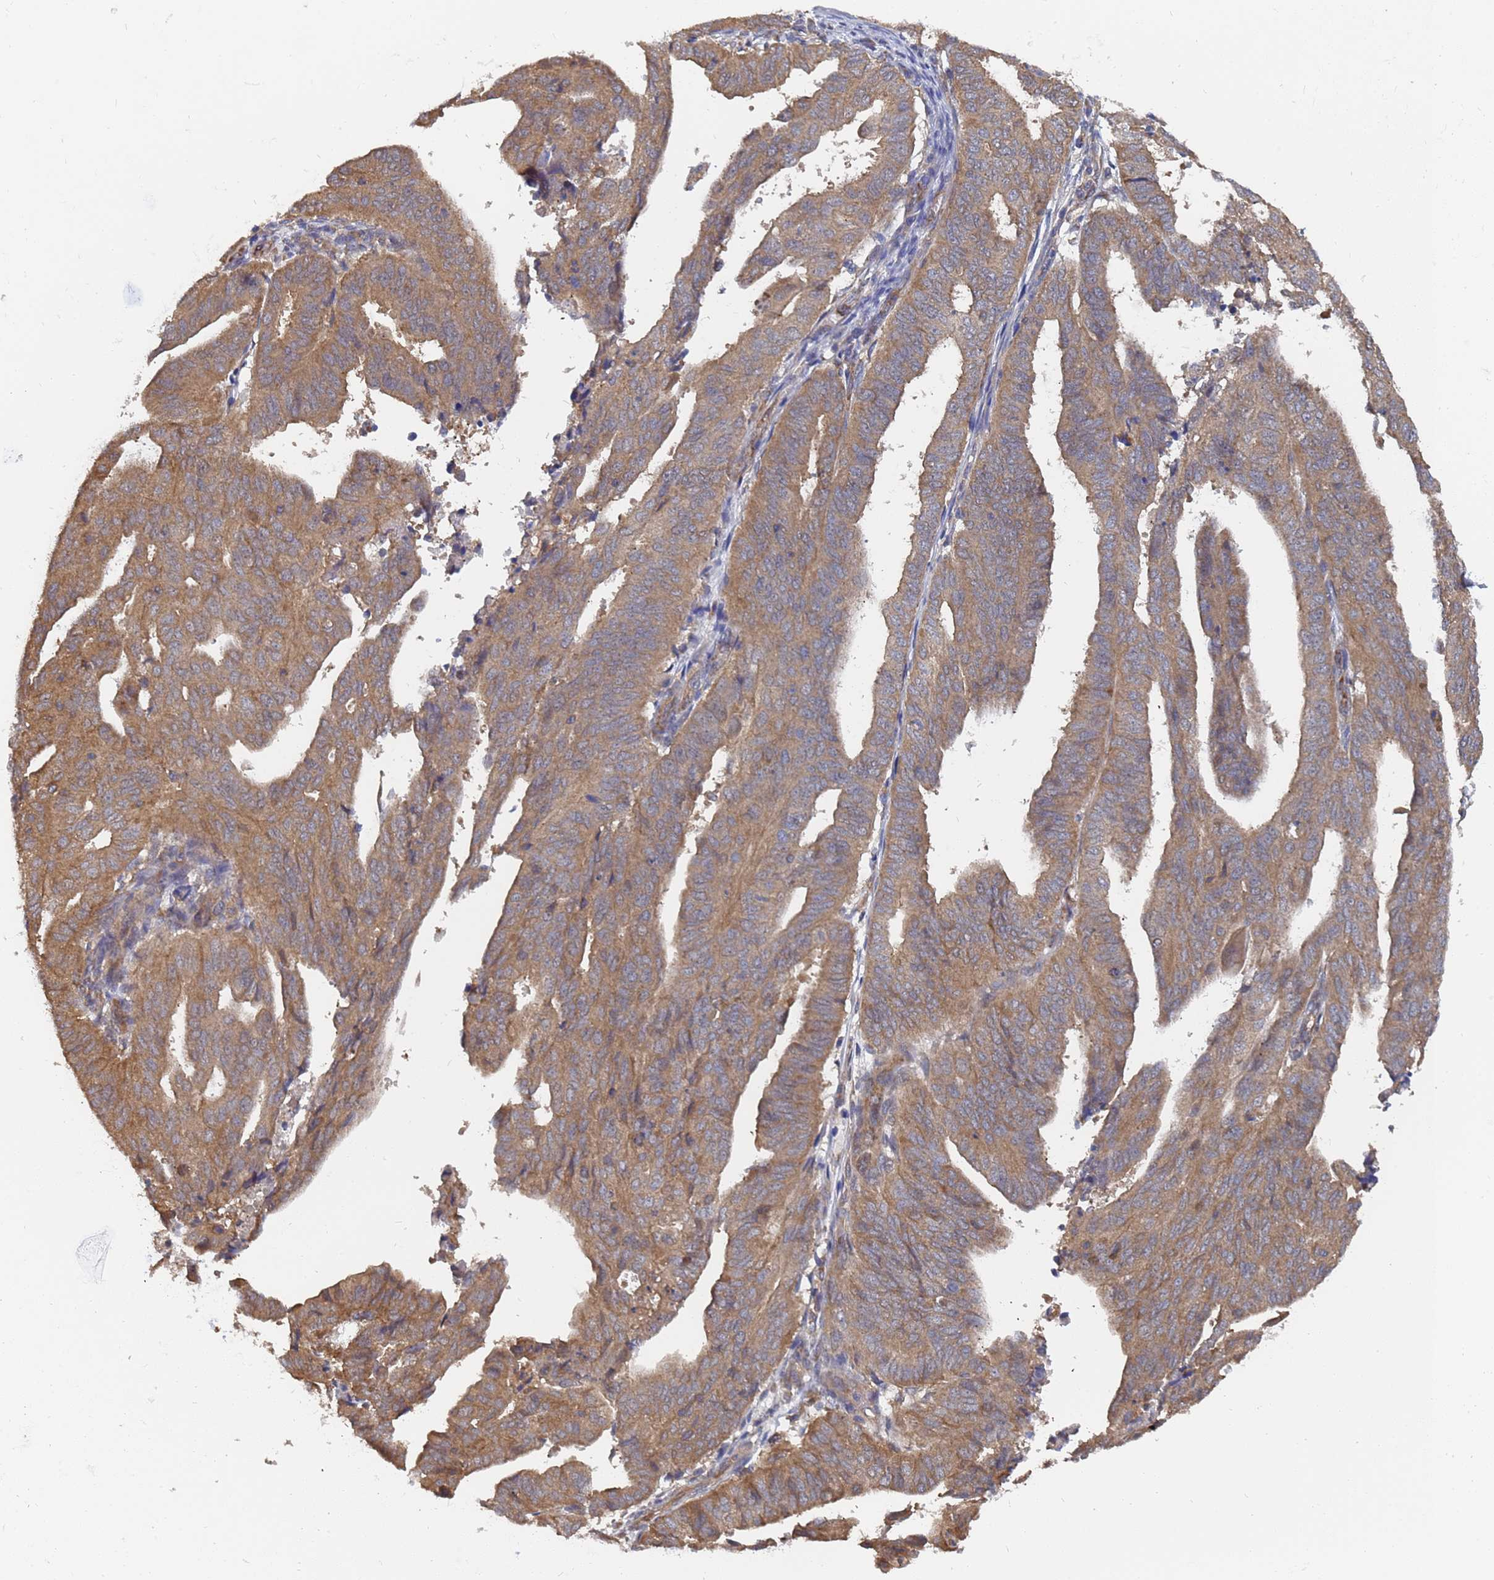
{"staining": {"intensity": "moderate", "quantity": ">75%", "location": "cytoplasmic/membranous"}, "tissue": "endometrial cancer", "cell_type": "Tumor cells", "image_type": "cancer", "snomed": [{"axis": "morphology", "description": "Adenocarcinoma, NOS"}, {"axis": "topography", "description": "Uterus"}], "caption": "Endometrial adenocarcinoma stained with immunohistochemistry (IHC) shows moderate cytoplasmic/membranous positivity in about >75% of tumor cells. (brown staining indicates protein expression, while blue staining denotes nuclei).", "gene": "ALS2CL", "patient": {"sex": "female", "age": 77}}